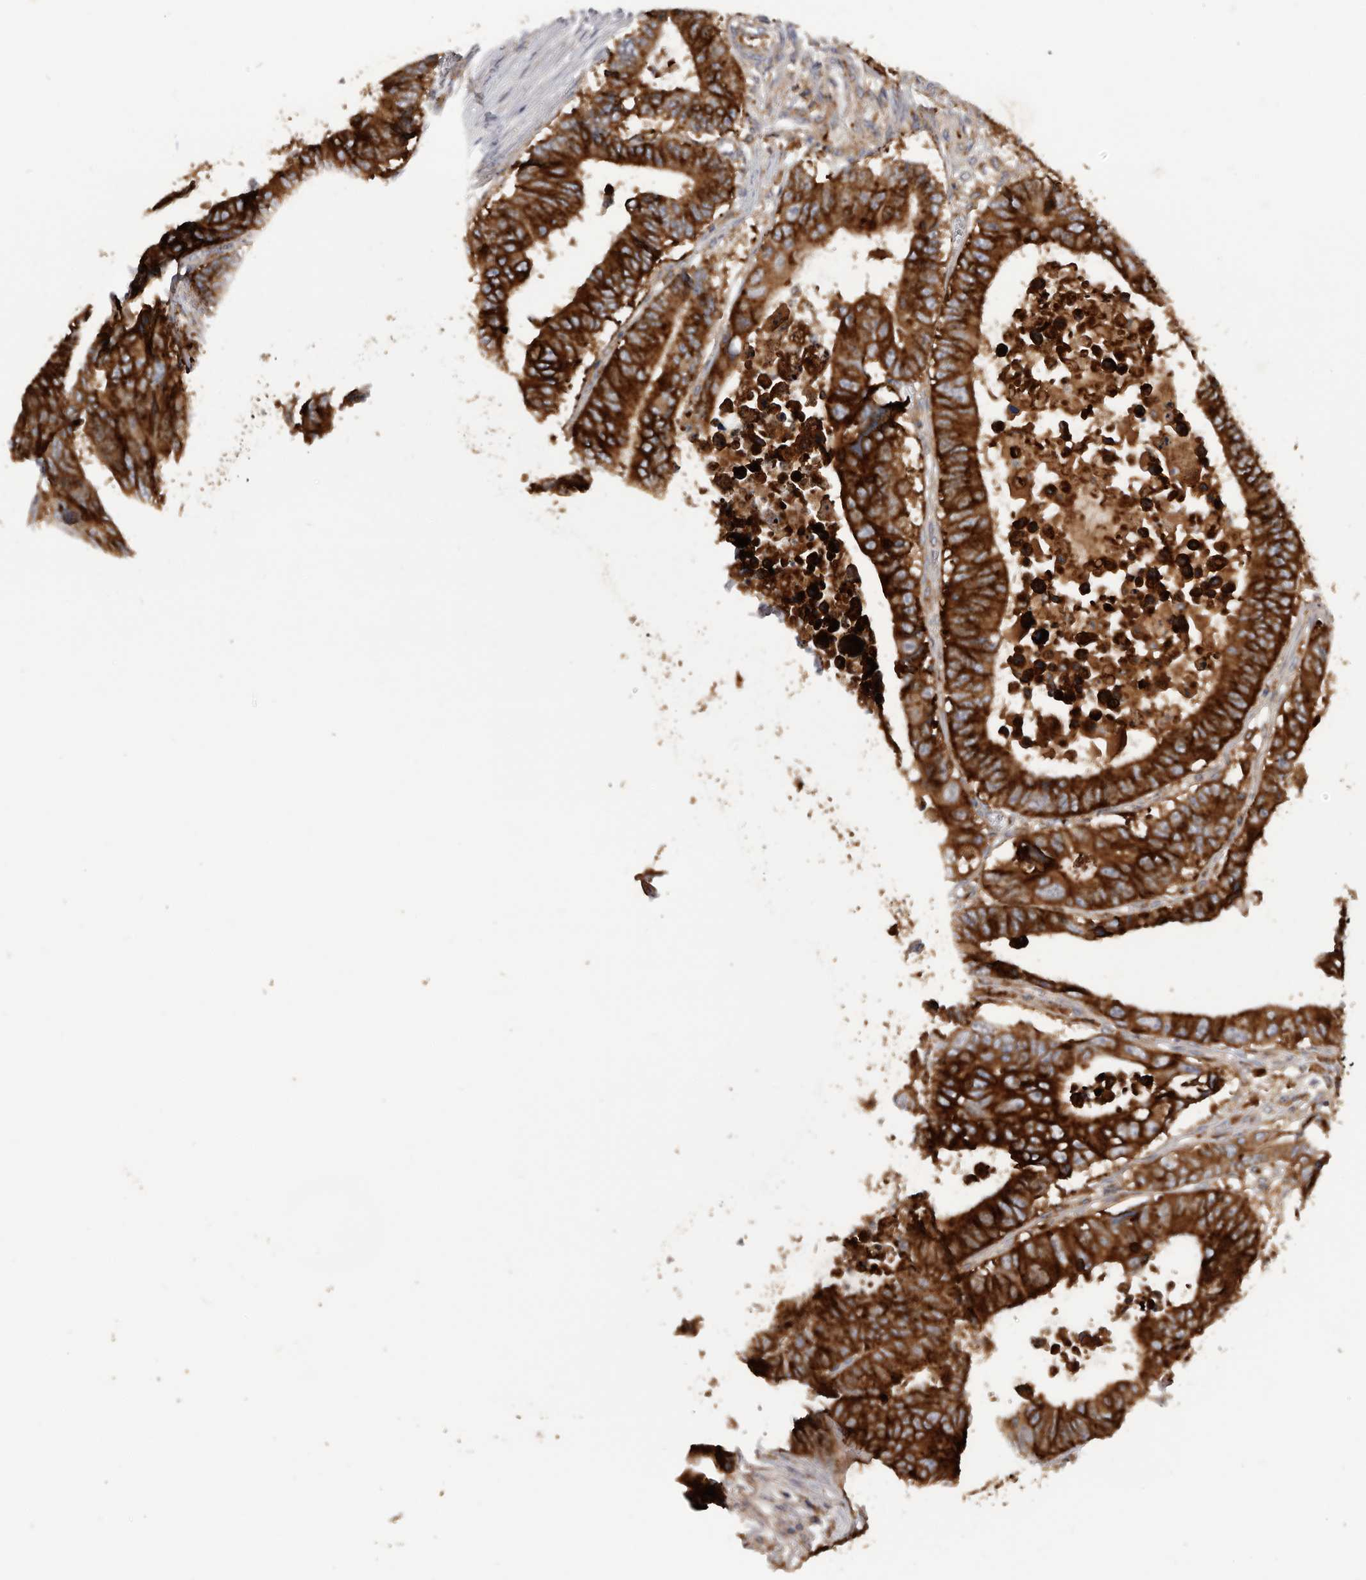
{"staining": {"intensity": "strong", "quantity": ">75%", "location": "cytoplasmic/membranous"}, "tissue": "colorectal cancer", "cell_type": "Tumor cells", "image_type": "cancer", "snomed": [{"axis": "morphology", "description": "Adenocarcinoma, NOS"}, {"axis": "topography", "description": "Rectum"}], "caption": "Colorectal cancer (adenocarcinoma) stained with DAB IHC exhibits high levels of strong cytoplasmic/membranous staining in approximately >75% of tumor cells.", "gene": "TFRC", "patient": {"sex": "male", "age": 84}}